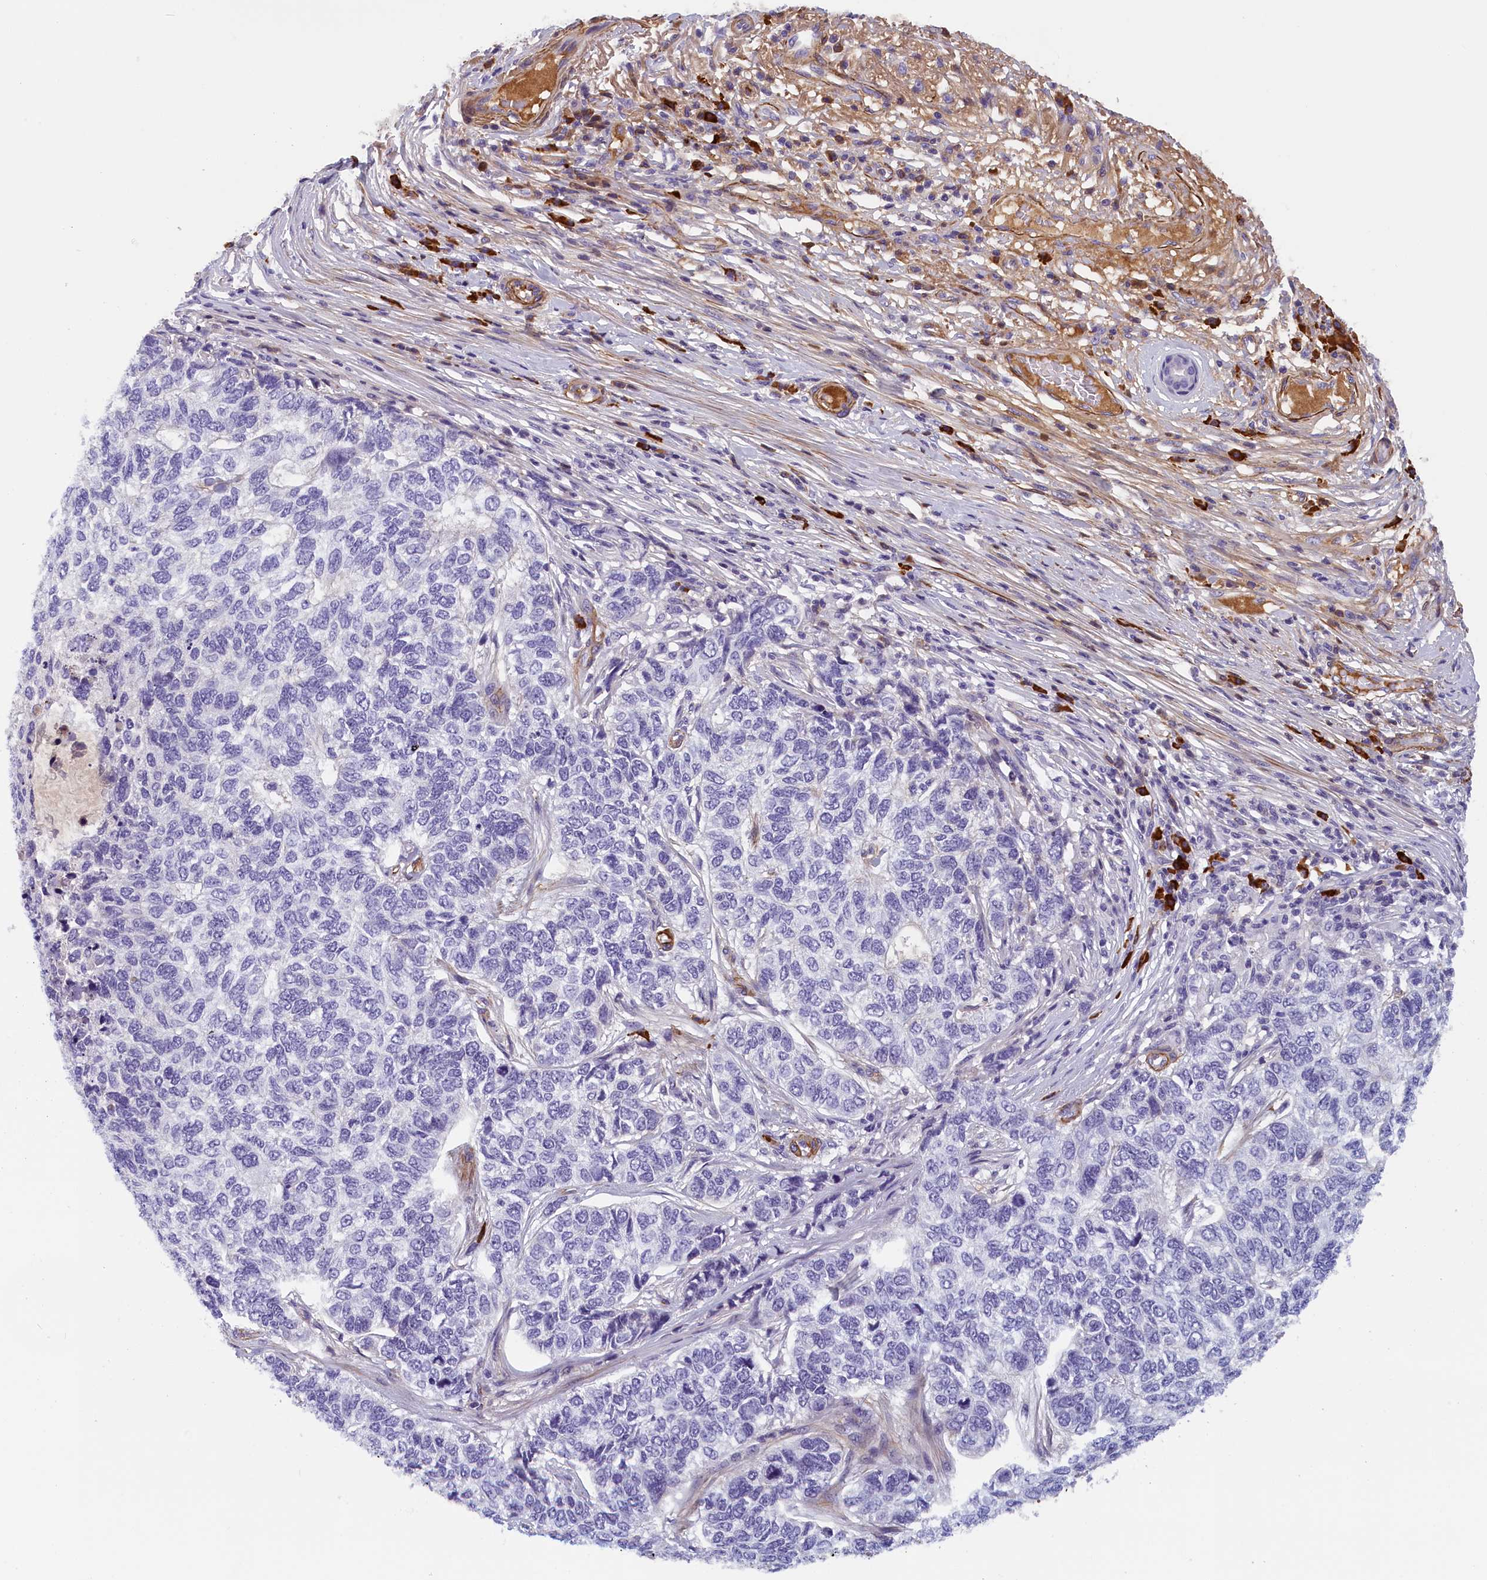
{"staining": {"intensity": "negative", "quantity": "none", "location": "none"}, "tissue": "skin cancer", "cell_type": "Tumor cells", "image_type": "cancer", "snomed": [{"axis": "morphology", "description": "Basal cell carcinoma"}, {"axis": "topography", "description": "Skin"}], "caption": "Immunohistochemistry (IHC) of human skin cancer (basal cell carcinoma) displays no expression in tumor cells.", "gene": "BCL2L13", "patient": {"sex": "female", "age": 65}}